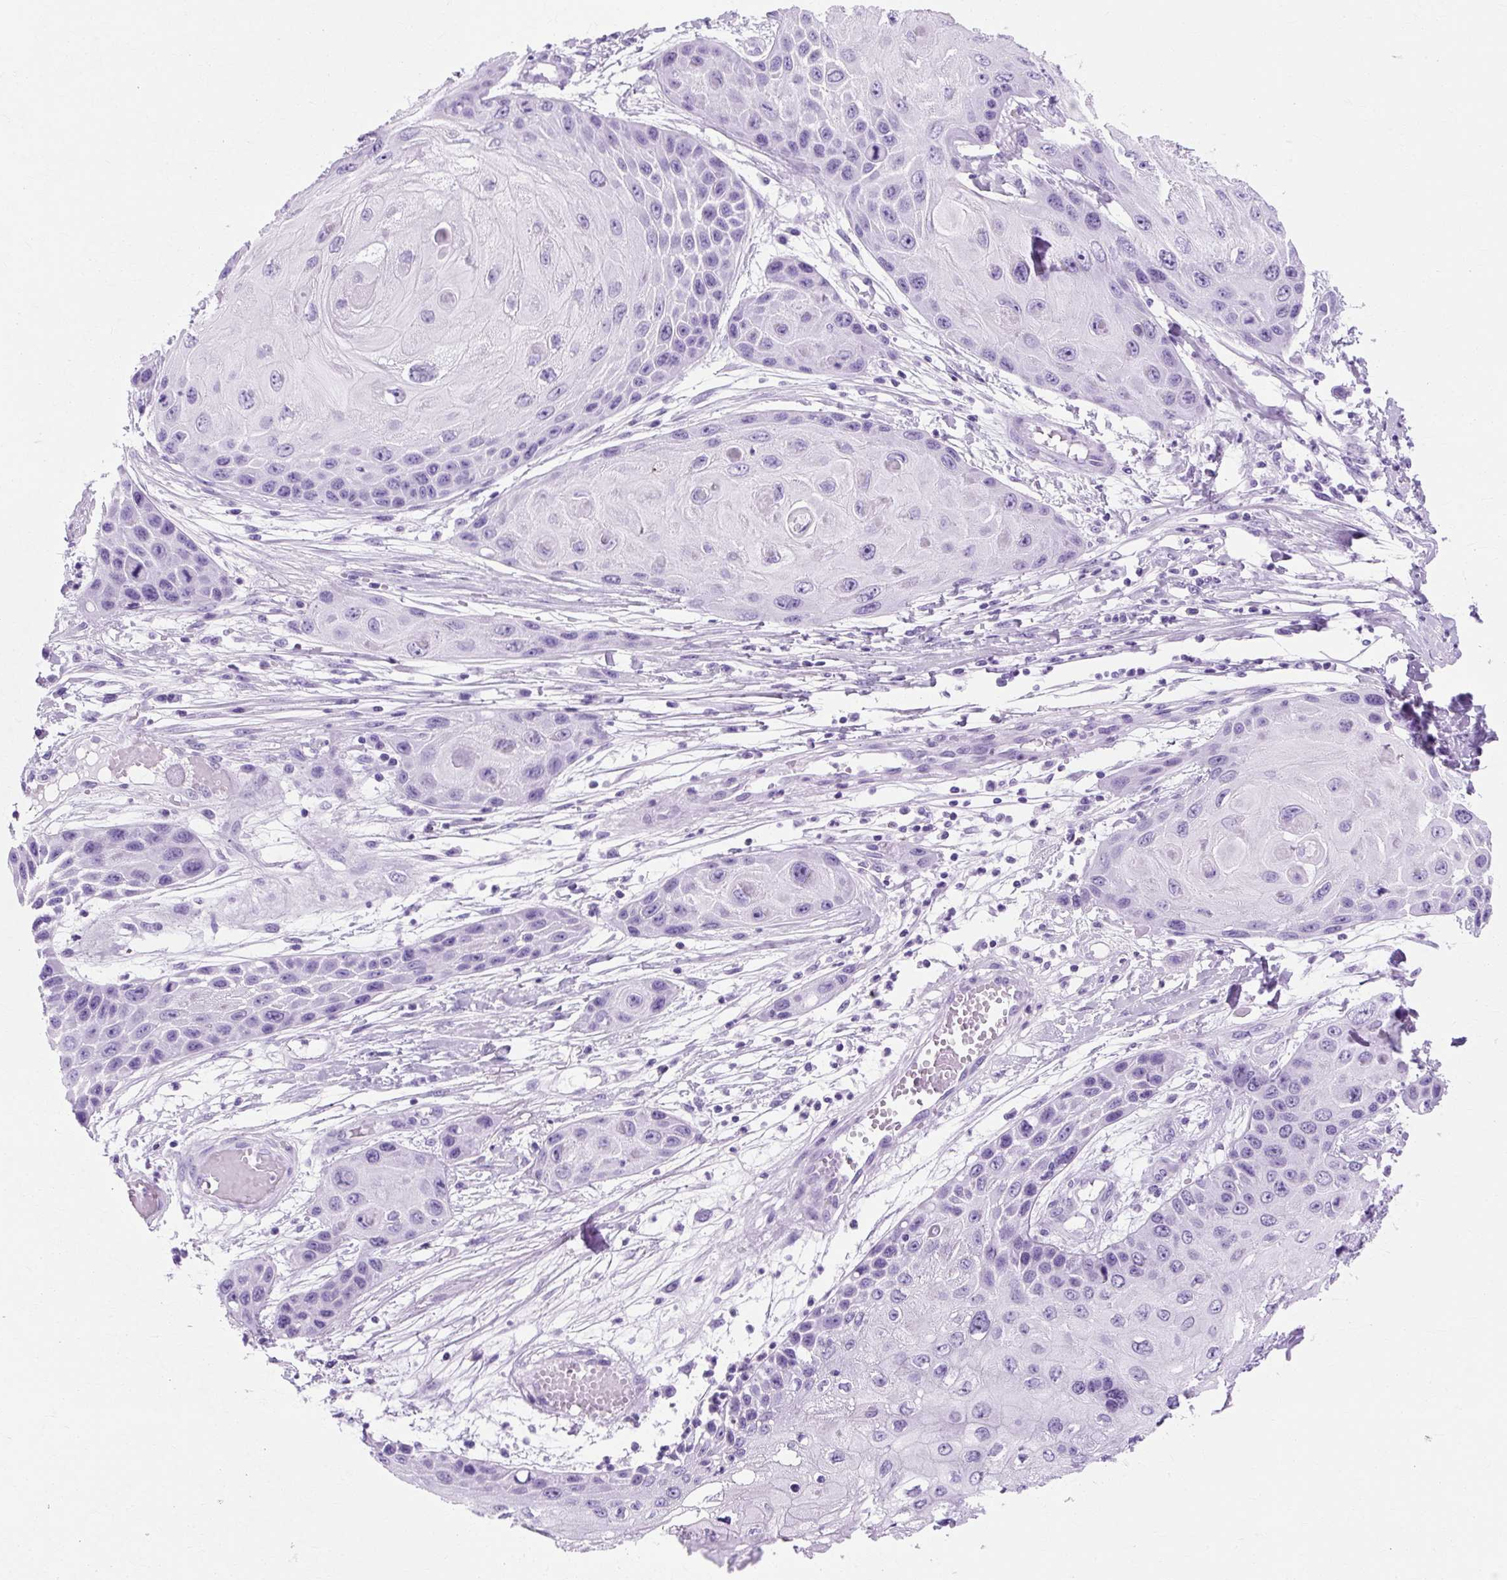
{"staining": {"intensity": "negative", "quantity": "none", "location": "none"}, "tissue": "skin cancer", "cell_type": "Tumor cells", "image_type": "cancer", "snomed": [{"axis": "morphology", "description": "Squamous cell carcinoma, NOS"}, {"axis": "topography", "description": "Skin"}, {"axis": "topography", "description": "Vulva"}], "caption": "Immunohistochemistry (IHC) histopathology image of skin cancer stained for a protein (brown), which demonstrates no expression in tumor cells.", "gene": "TMEM89", "patient": {"sex": "female", "age": 44}}